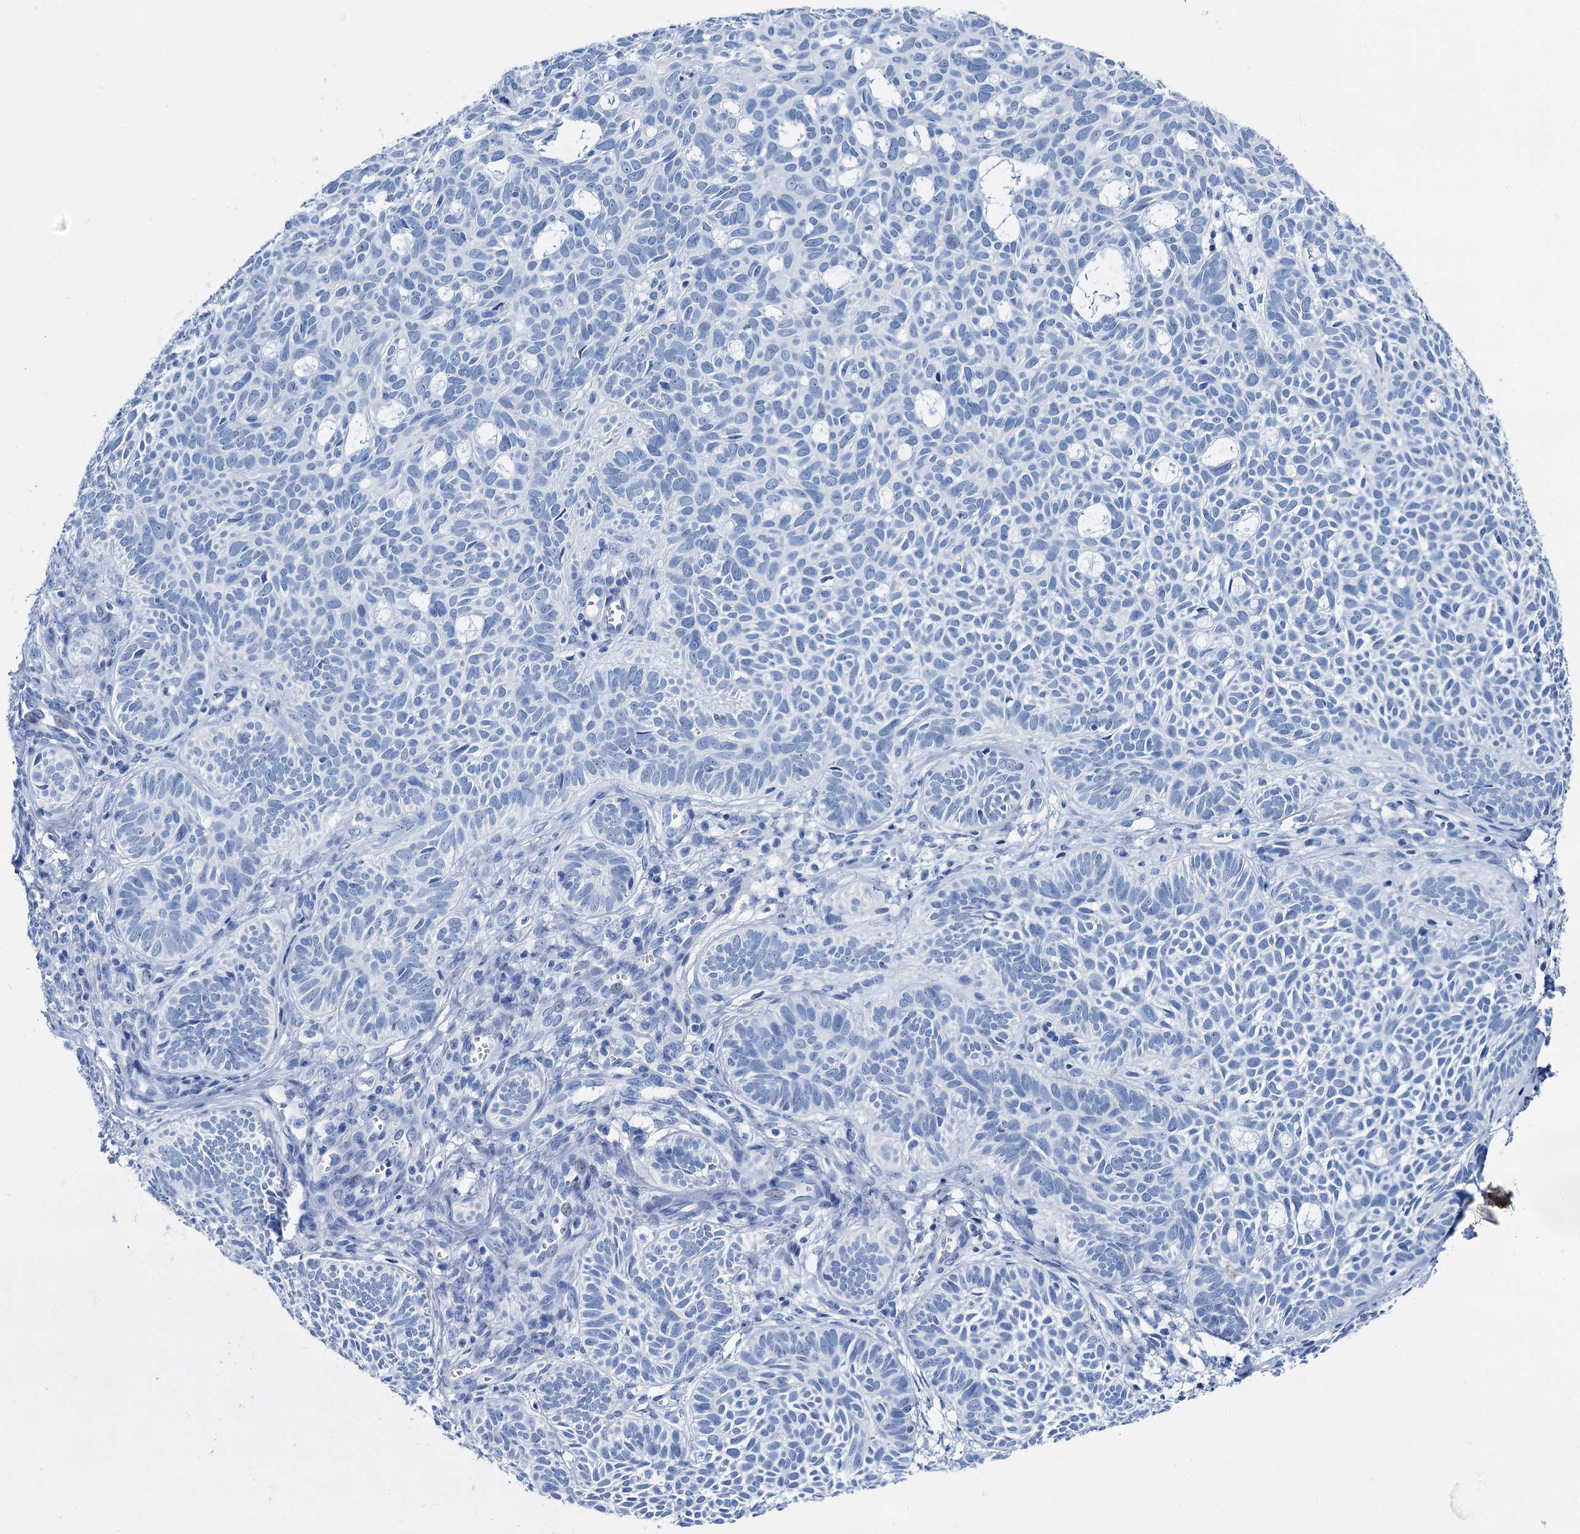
{"staining": {"intensity": "negative", "quantity": "none", "location": "none"}, "tissue": "skin cancer", "cell_type": "Tumor cells", "image_type": "cancer", "snomed": [{"axis": "morphology", "description": "Basal cell carcinoma"}, {"axis": "topography", "description": "Skin"}], "caption": "A photomicrograph of basal cell carcinoma (skin) stained for a protein displays no brown staining in tumor cells.", "gene": "BRINP1", "patient": {"sex": "male", "age": 69}}